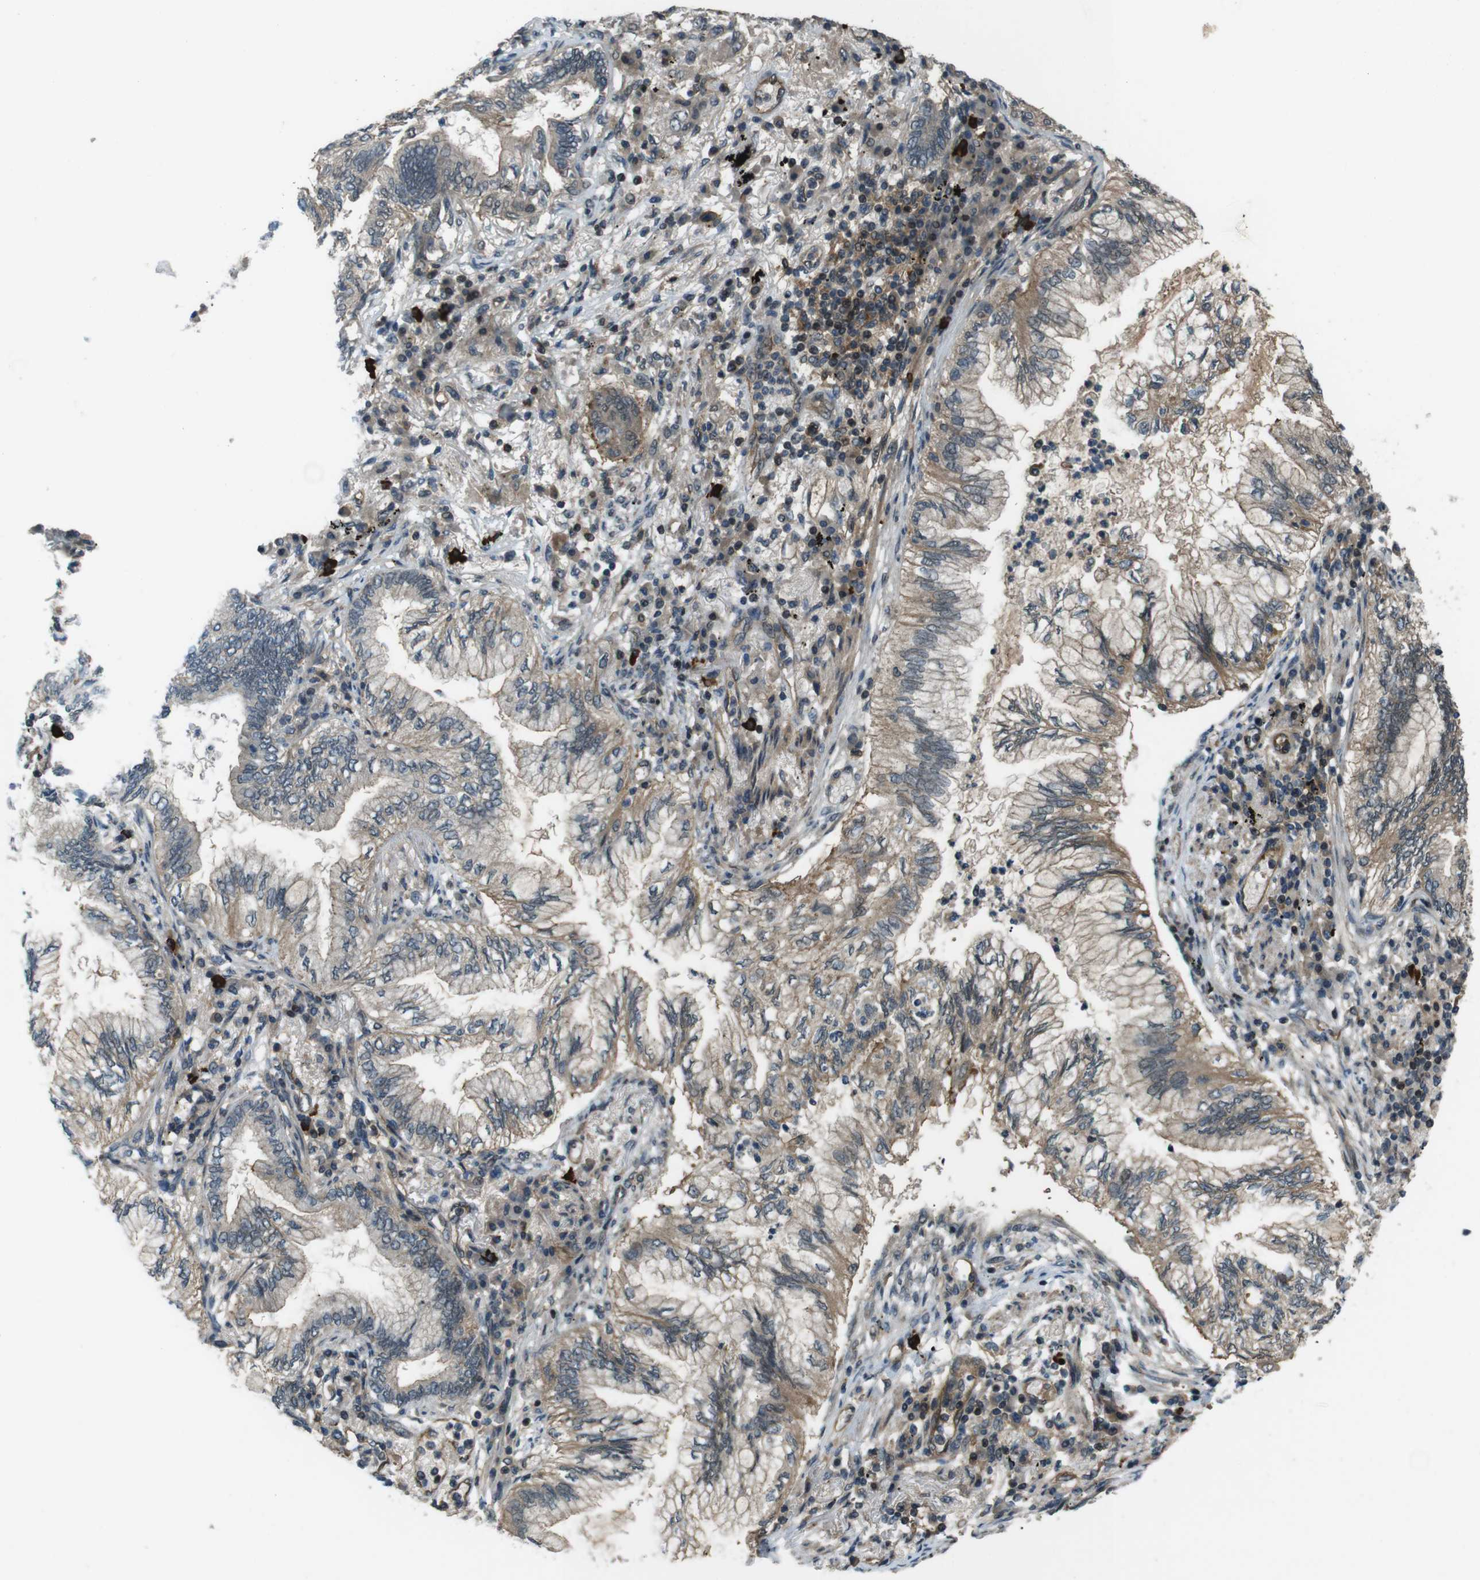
{"staining": {"intensity": "moderate", "quantity": "25%-75%", "location": "cytoplasmic/membranous"}, "tissue": "lung cancer", "cell_type": "Tumor cells", "image_type": "cancer", "snomed": [{"axis": "morphology", "description": "Normal tissue, NOS"}, {"axis": "morphology", "description": "Adenocarcinoma, NOS"}, {"axis": "topography", "description": "Bronchus"}, {"axis": "topography", "description": "Lung"}], "caption": "DAB (3,3'-diaminobenzidine) immunohistochemical staining of lung cancer shows moderate cytoplasmic/membranous protein expression in approximately 25%-75% of tumor cells. The protein is stained brown, and the nuclei are stained in blue (DAB (3,3'-diaminobenzidine) IHC with brightfield microscopy, high magnification).", "gene": "TIAM2", "patient": {"sex": "female", "age": 70}}